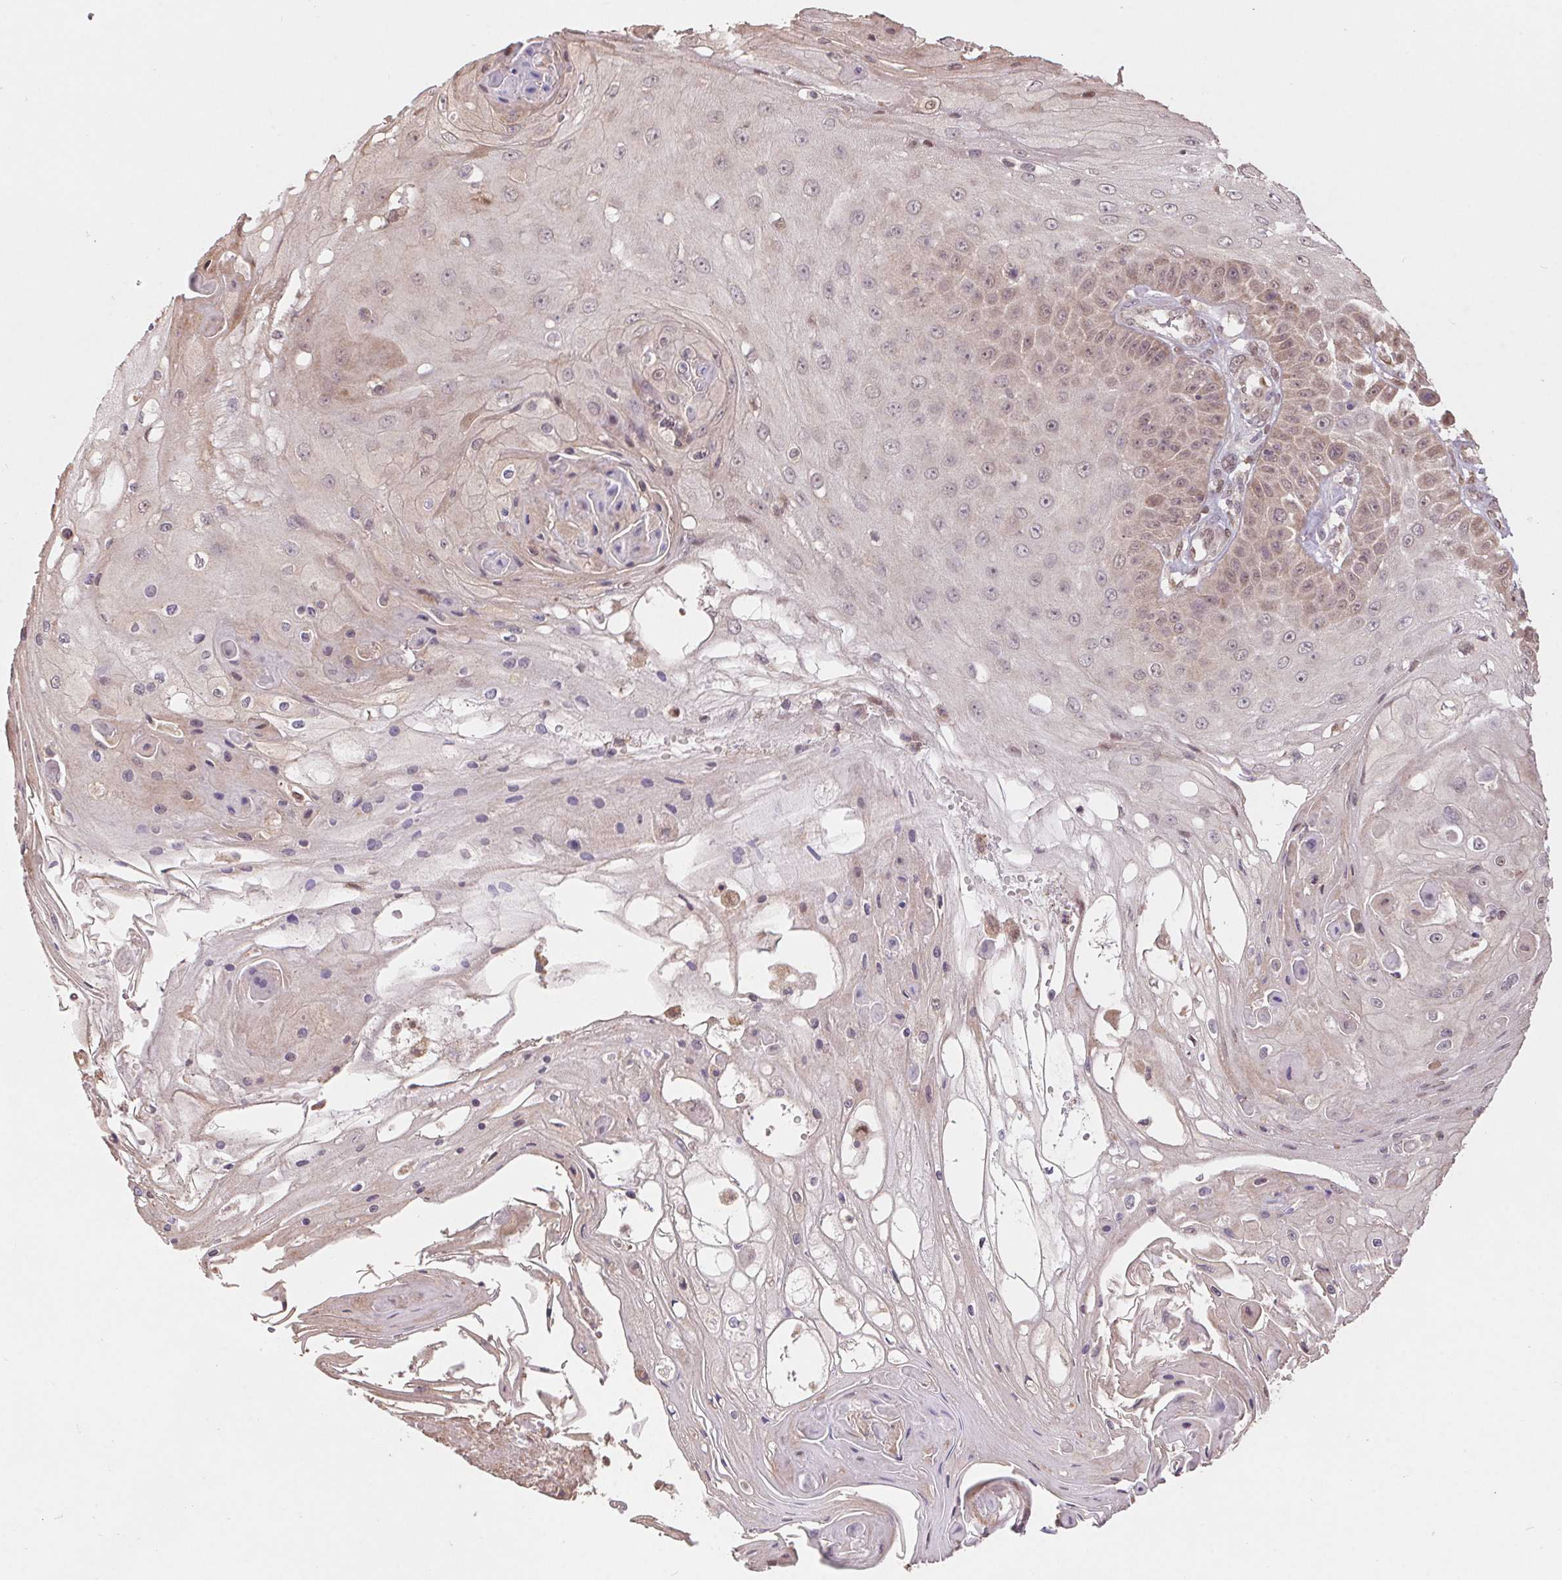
{"staining": {"intensity": "weak", "quantity": "<25%", "location": "cytoplasmic/membranous,nuclear"}, "tissue": "skin cancer", "cell_type": "Tumor cells", "image_type": "cancer", "snomed": [{"axis": "morphology", "description": "Squamous cell carcinoma, NOS"}, {"axis": "topography", "description": "Skin"}], "caption": "Skin squamous cell carcinoma was stained to show a protein in brown. There is no significant staining in tumor cells.", "gene": "CUTA", "patient": {"sex": "male", "age": 70}}